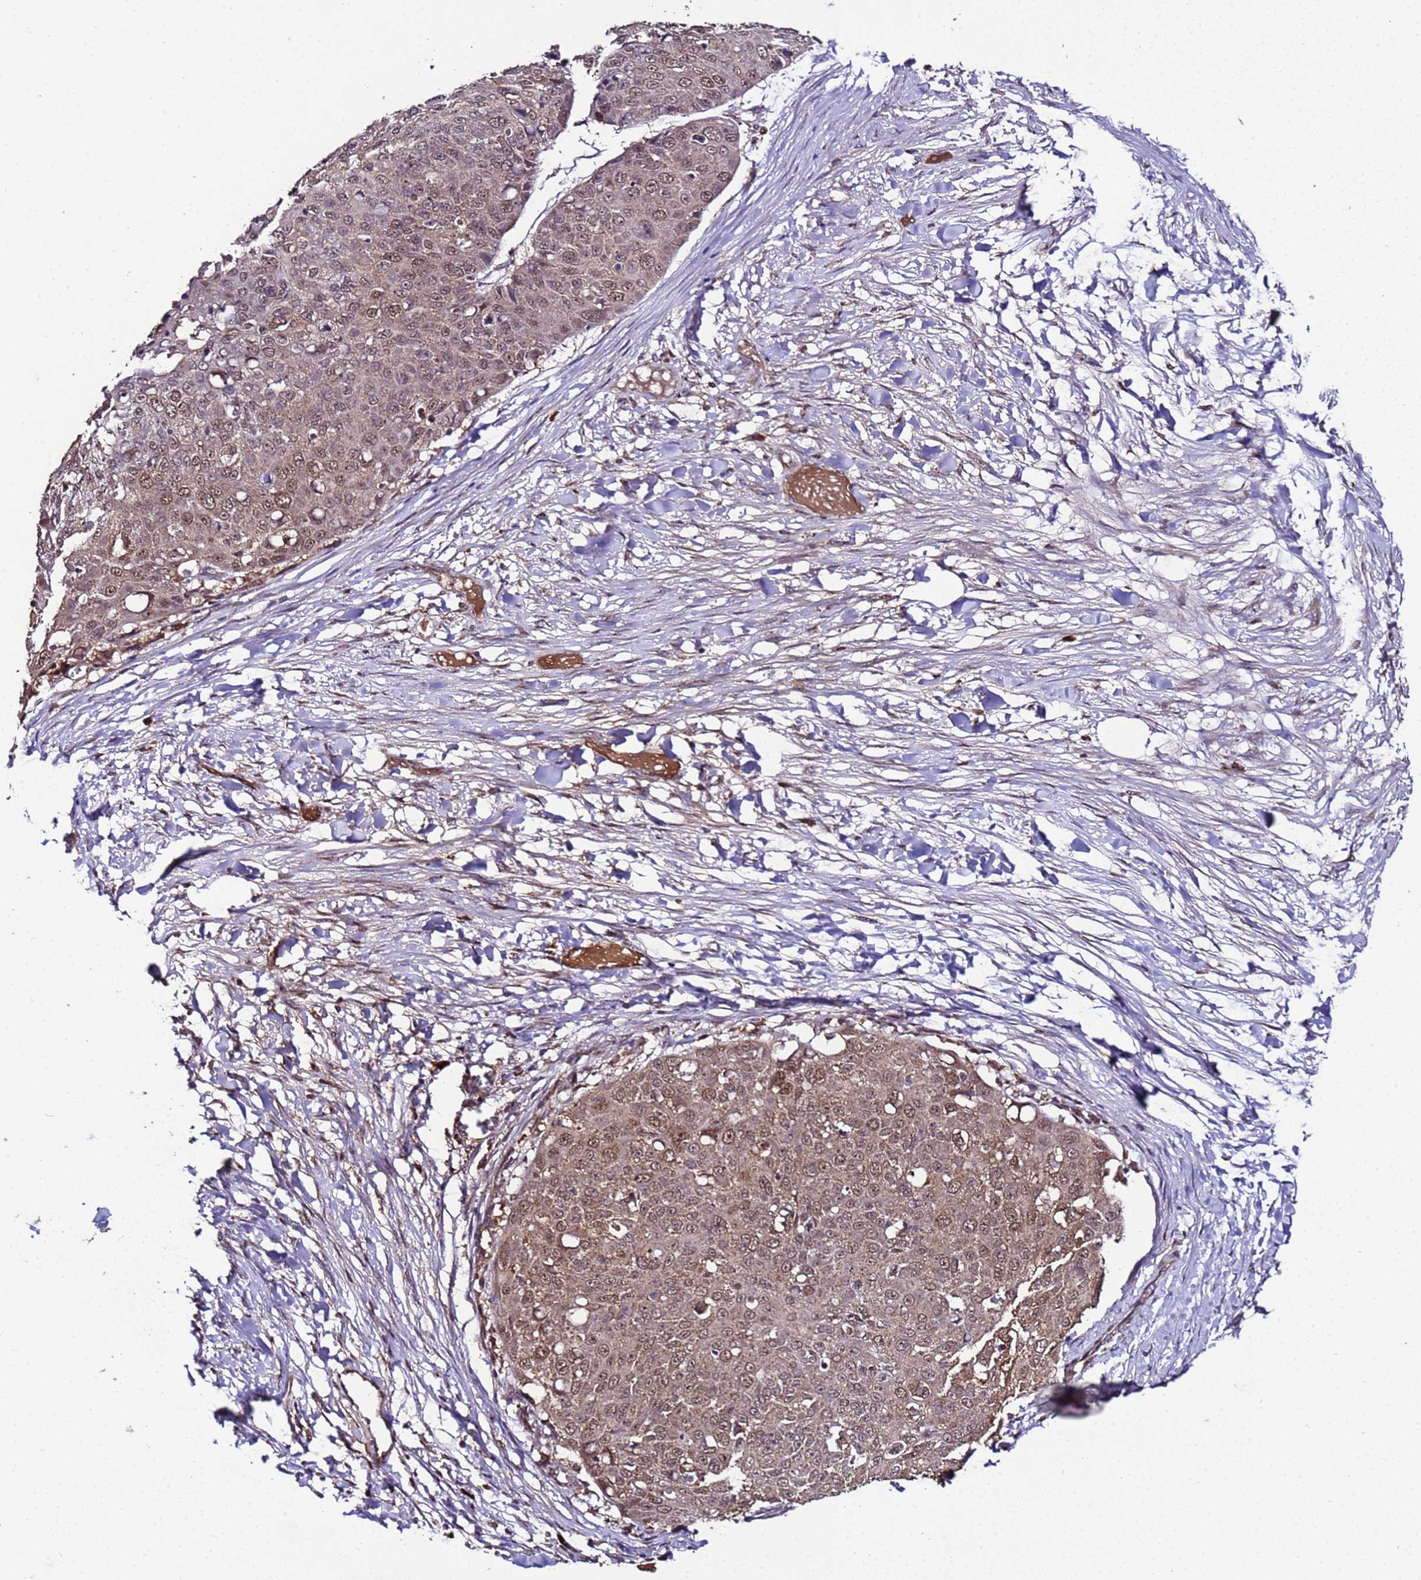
{"staining": {"intensity": "moderate", "quantity": ">75%", "location": "cytoplasmic/membranous,nuclear"}, "tissue": "skin cancer", "cell_type": "Tumor cells", "image_type": "cancer", "snomed": [{"axis": "morphology", "description": "Squamous cell carcinoma, NOS"}, {"axis": "topography", "description": "Skin"}], "caption": "Moderate cytoplasmic/membranous and nuclear protein positivity is present in about >75% of tumor cells in skin cancer (squamous cell carcinoma).", "gene": "HSPBAP1", "patient": {"sex": "male", "age": 71}}